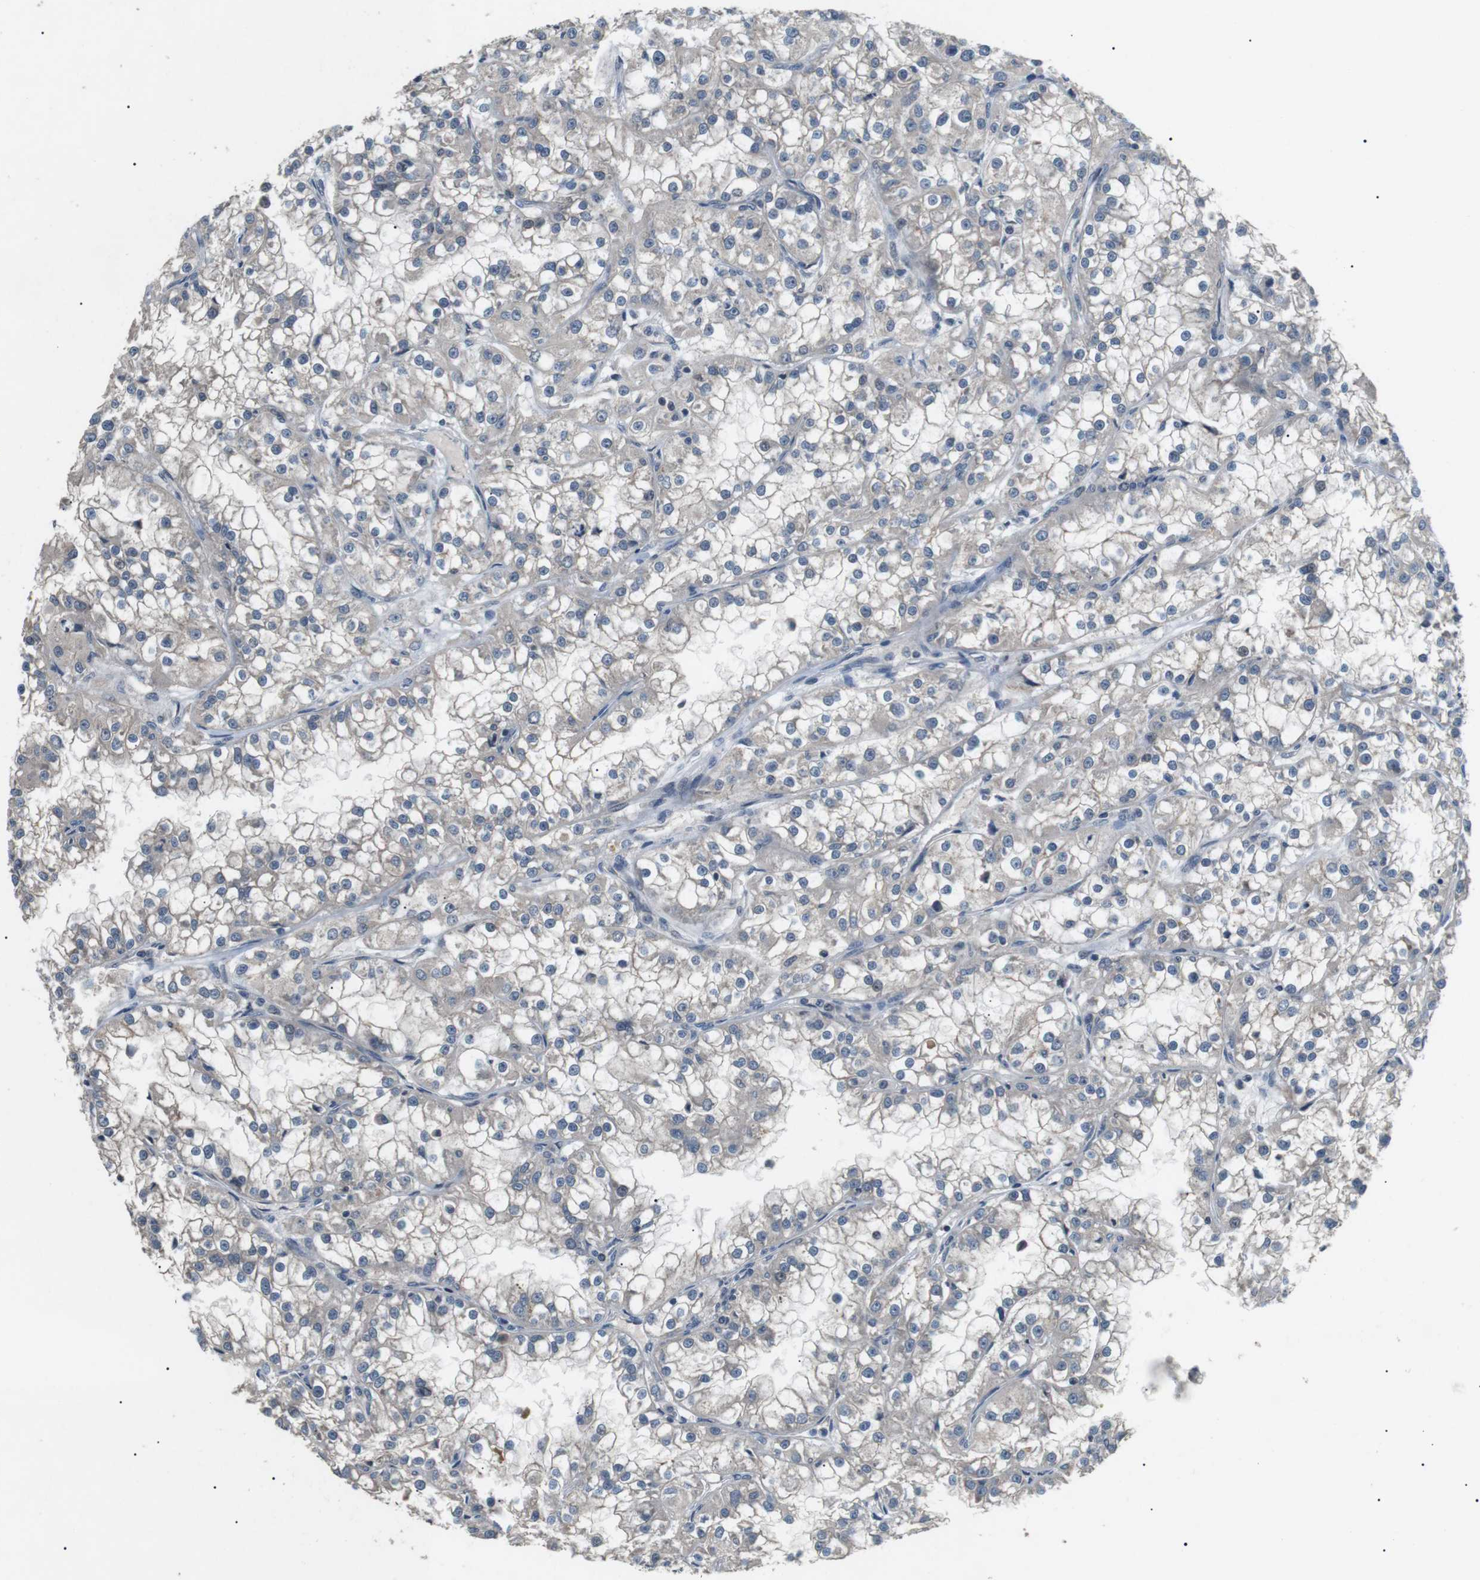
{"staining": {"intensity": "negative", "quantity": "none", "location": "none"}, "tissue": "renal cancer", "cell_type": "Tumor cells", "image_type": "cancer", "snomed": [{"axis": "morphology", "description": "Adenocarcinoma, NOS"}, {"axis": "topography", "description": "Kidney"}], "caption": "An immunohistochemistry image of renal cancer is shown. There is no staining in tumor cells of renal cancer.", "gene": "HSPA13", "patient": {"sex": "female", "age": 52}}